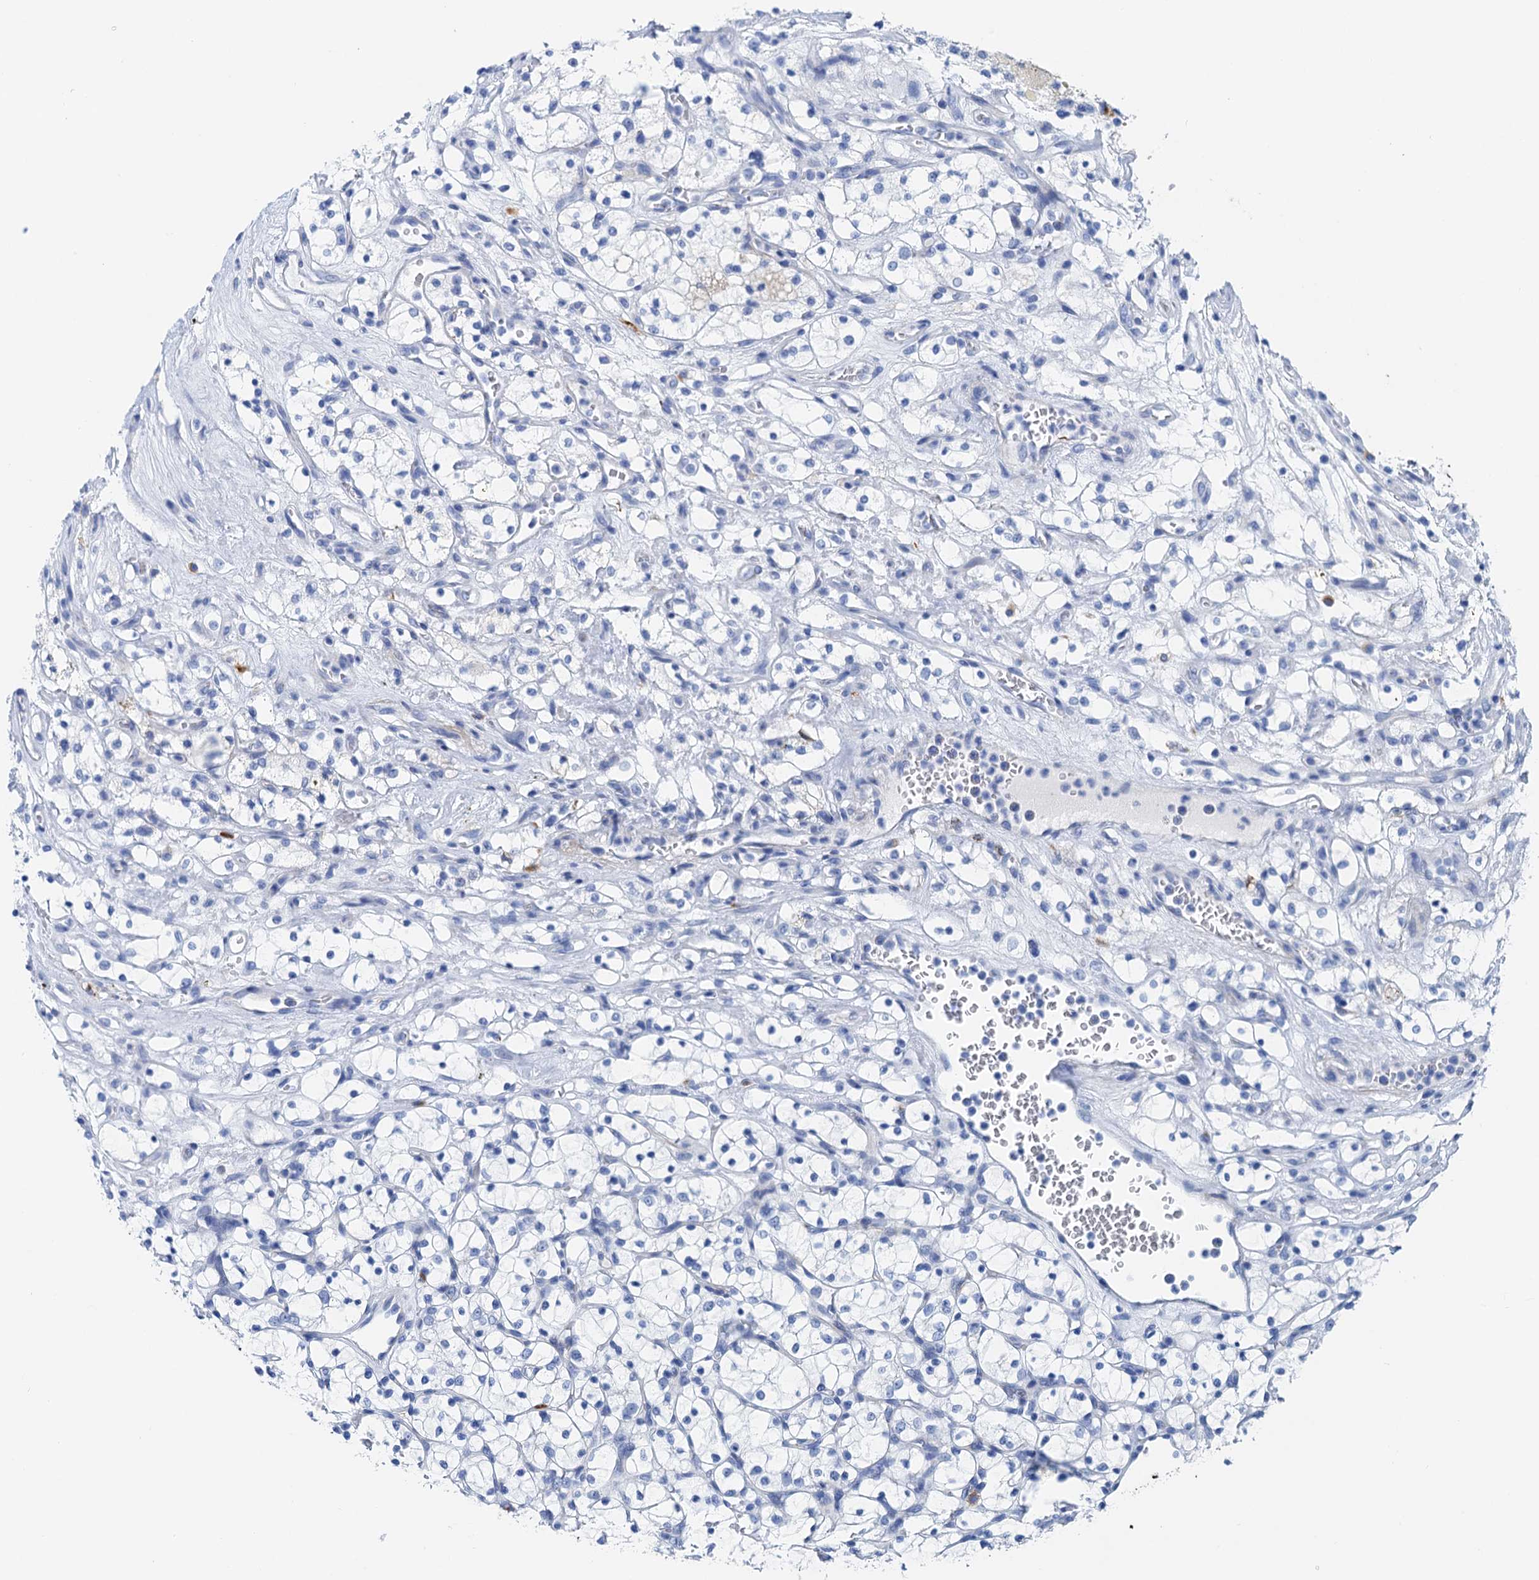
{"staining": {"intensity": "negative", "quantity": "none", "location": "none"}, "tissue": "renal cancer", "cell_type": "Tumor cells", "image_type": "cancer", "snomed": [{"axis": "morphology", "description": "Adenocarcinoma, NOS"}, {"axis": "topography", "description": "Kidney"}], "caption": "Tumor cells are negative for protein expression in human renal cancer (adenocarcinoma). Brightfield microscopy of IHC stained with DAB (3,3'-diaminobenzidine) (brown) and hematoxylin (blue), captured at high magnification.", "gene": "NLRP10", "patient": {"sex": "female", "age": 69}}